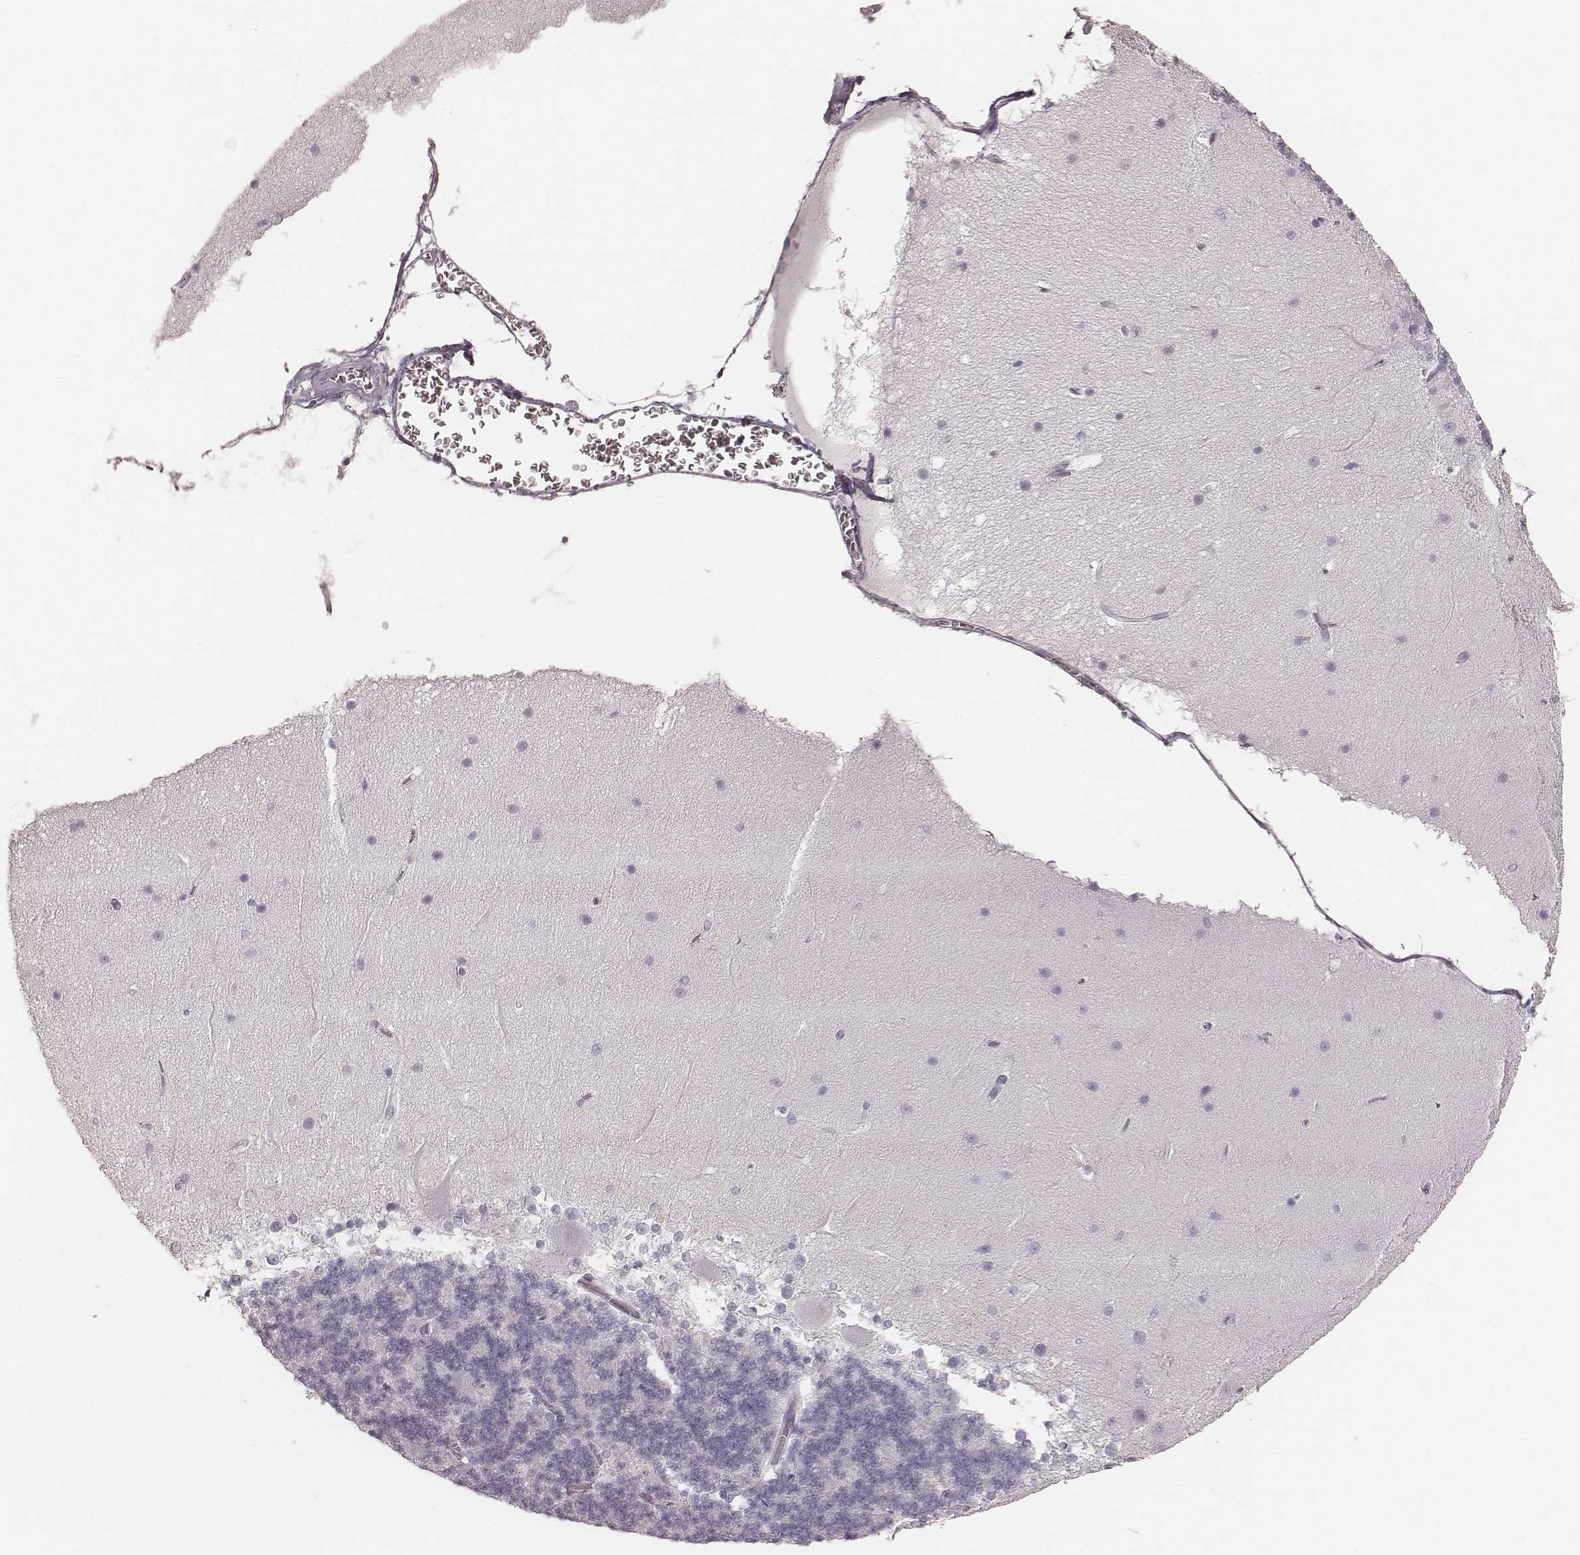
{"staining": {"intensity": "negative", "quantity": "none", "location": "none"}, "tissue": "cerebellum", "cell_type": "Cells in granular layer", "image_type": "normal", "snomed": [{"axis": "morphology", "description": "Normal tissue, NOS"}, {"axis": "topography", "description": "Cerebellum"}], "caption": "Human cerebellum stained for a protein using immunohistochemistry exhibits no expression in cells in granular layer.", "gene": "KRT26", "patient": {"sex": "female", "age": 19}}